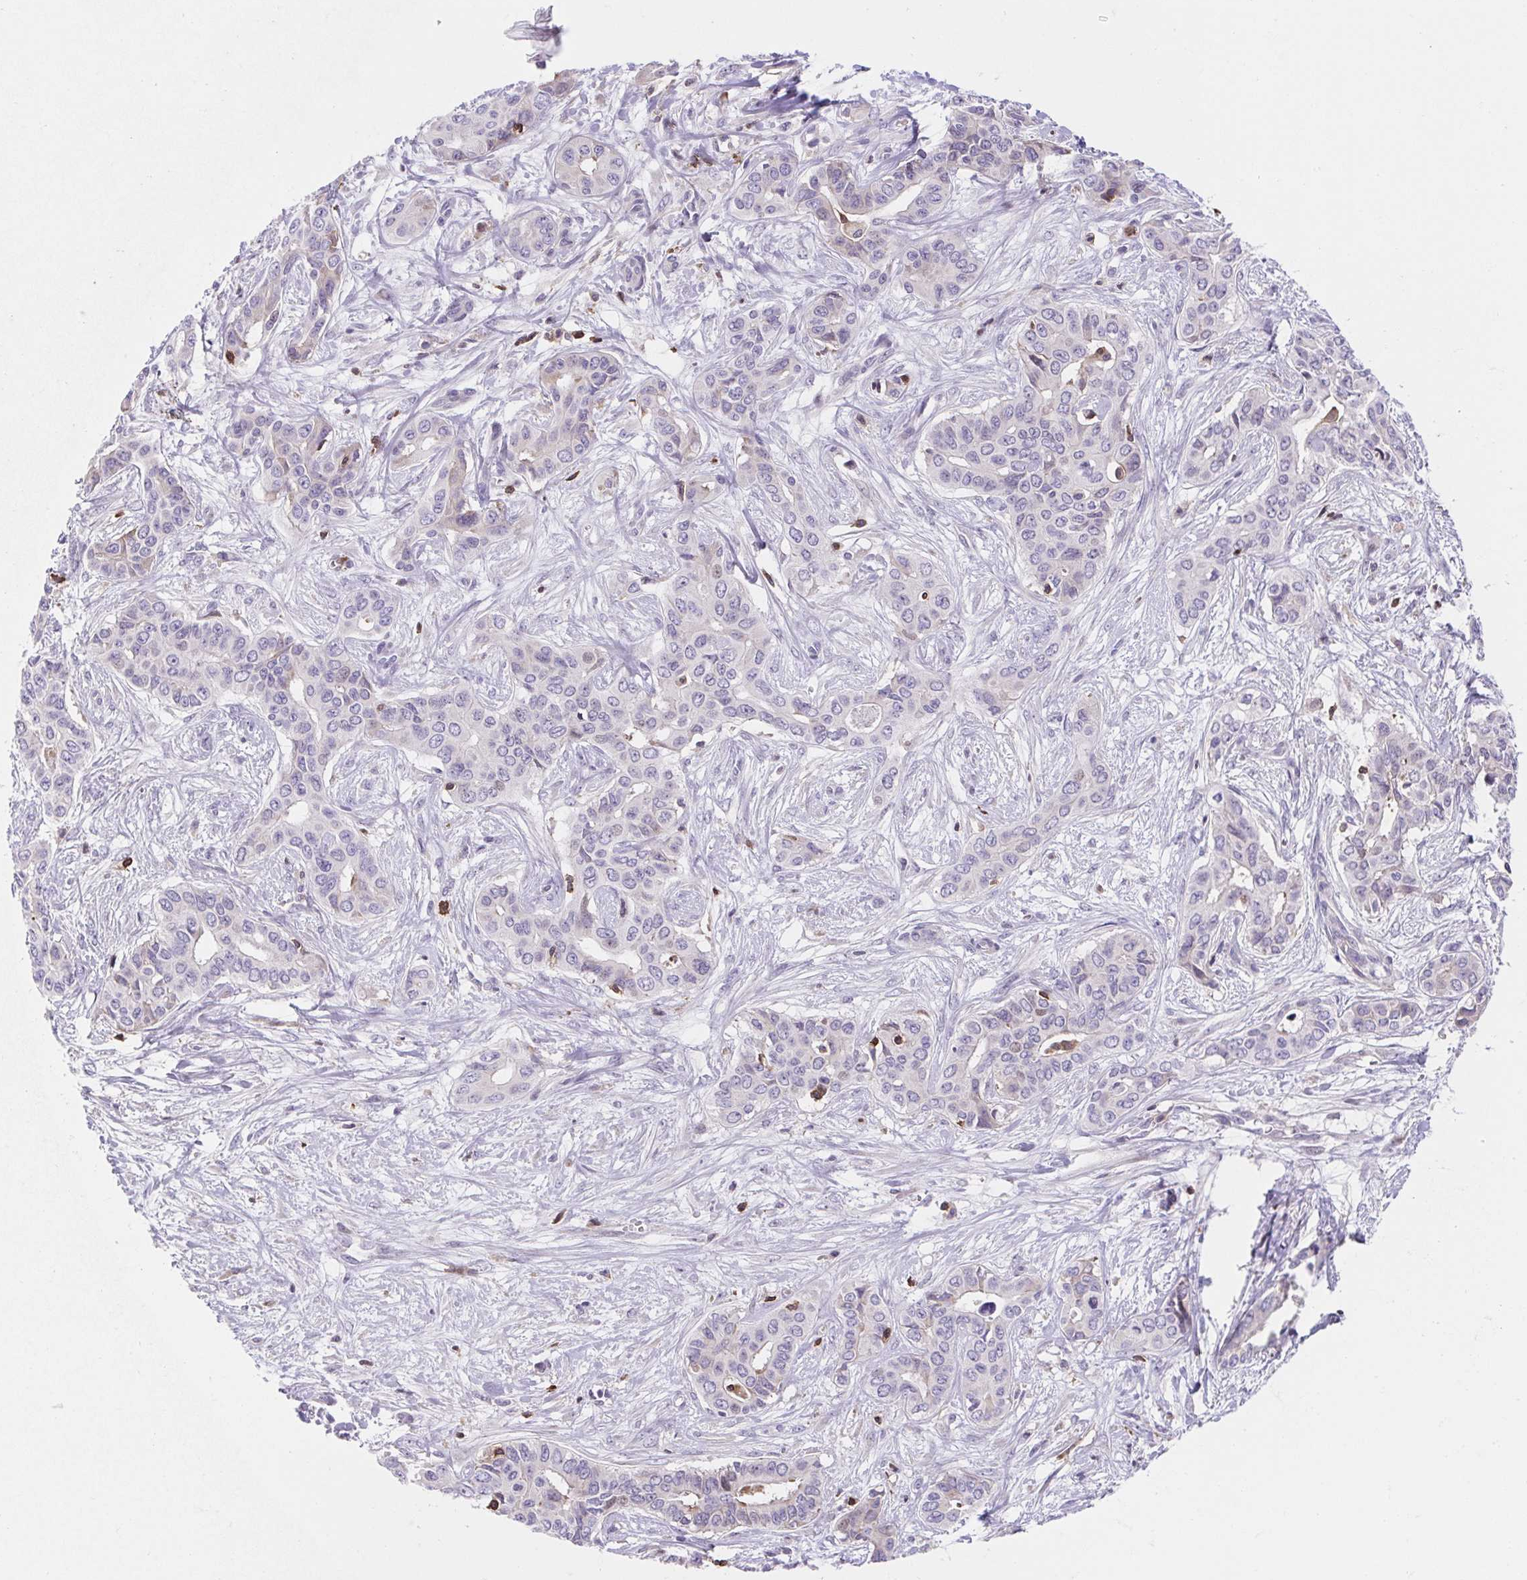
{"staining": {"intensity": "negative", "quantity": "none", "location": "none"}, "tissue": "liver cancer", "cell_type": "Tumor cells", "image_type": "cancer", "snomed": [{"axis": "morphology", "description": "Cholangiocarcinoma"}, {"axis": "topography", "description": "Liver"}], "caption": "Tumor cells are negative for brown protein staining in liver cholangiocarcinoma.", "gene": "TPRG1", "patient": {"sex": "female", "age": 65}}